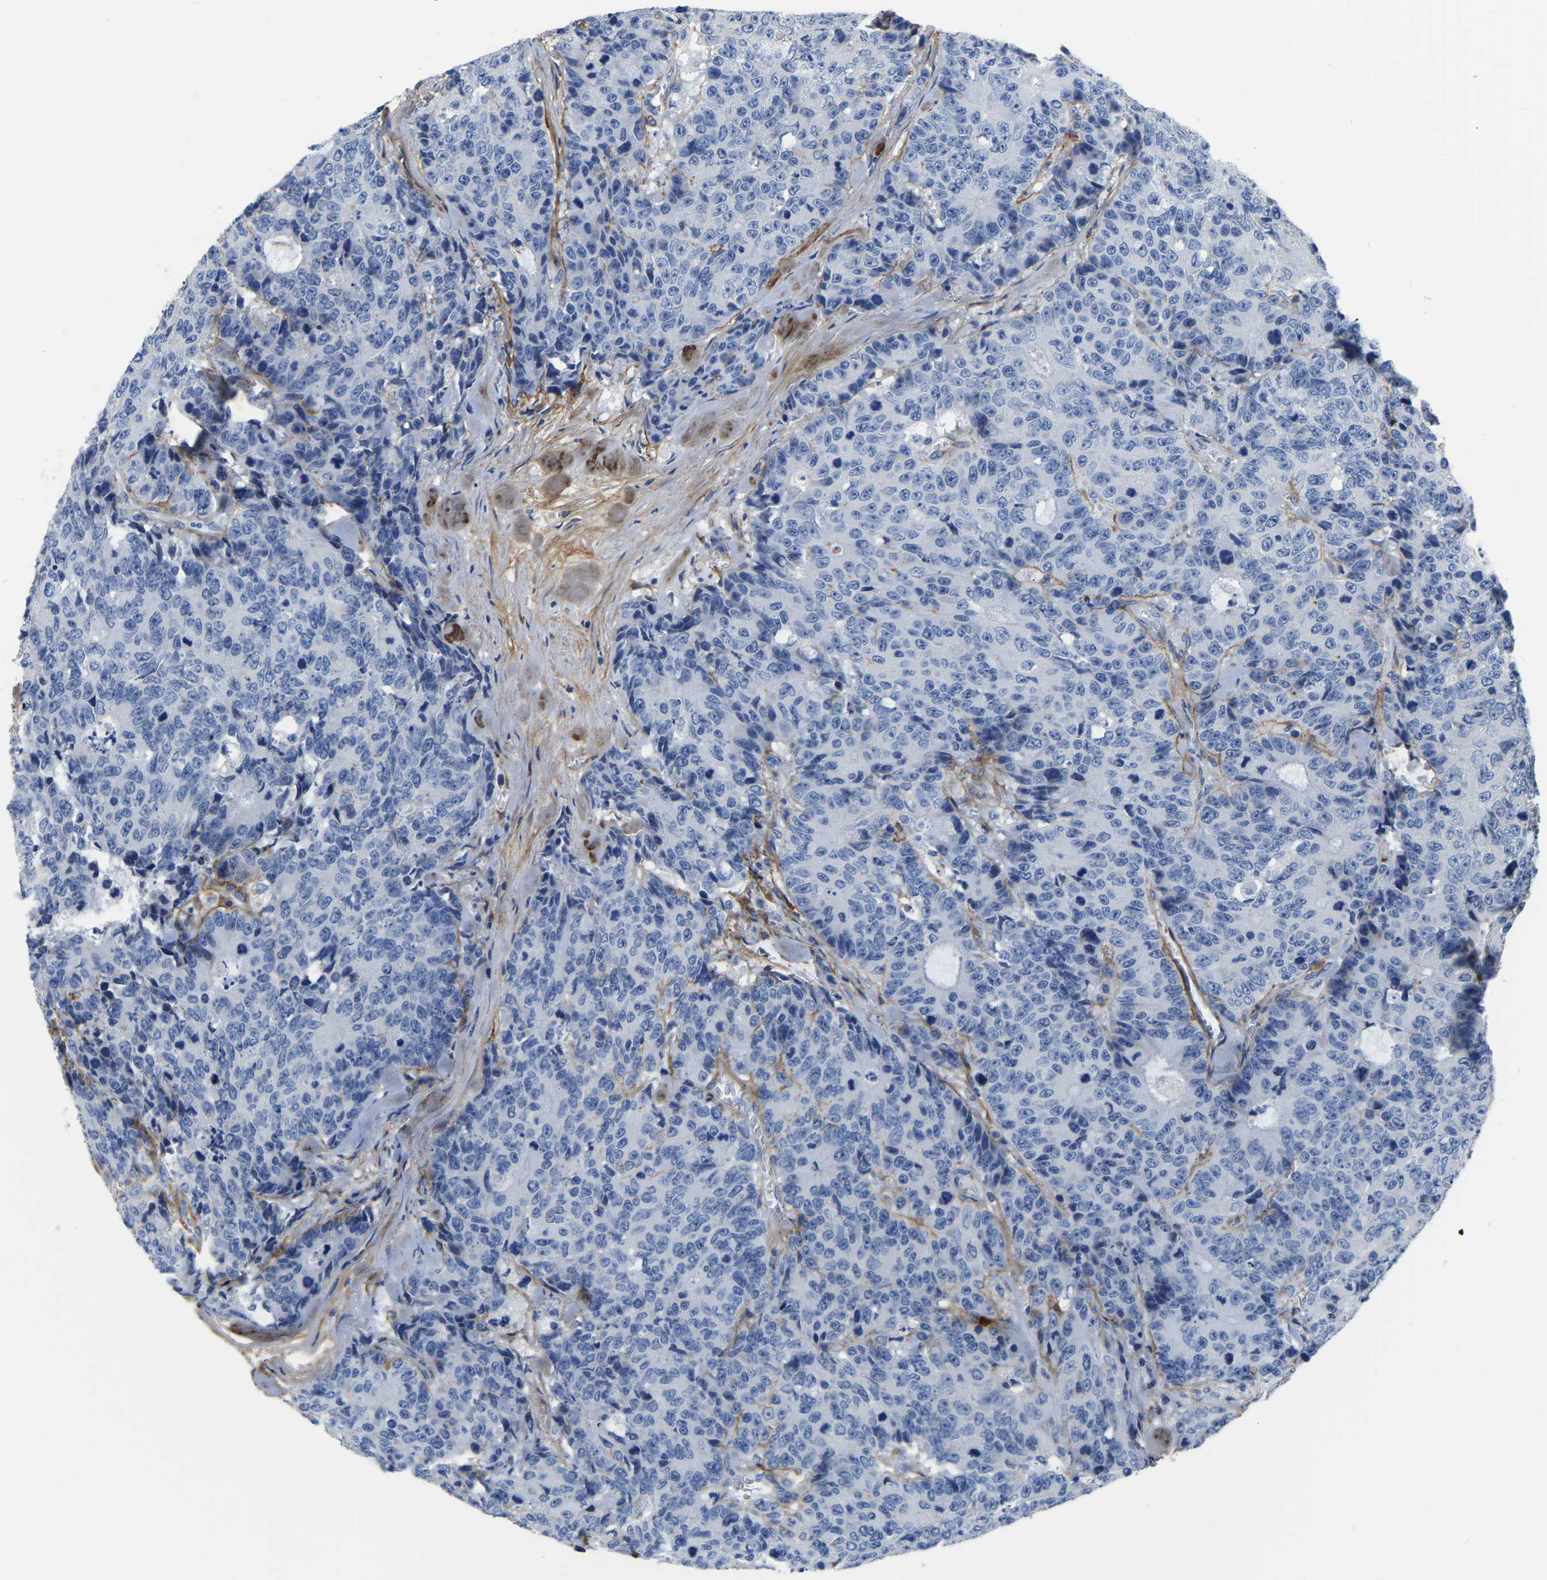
{"staining": {"intensity": "negative", "quantity": "none", "location": "none"}, "tissue": "colorectal cancer", "cell_type": "Tumor cells", "image_type": "cancer", "snomed": [{"axis": "morphology", "description": "Adenocarcinoma, NOS"}, {"axis": "topography", "description": "Colon"}], "caption": "This is an immunohistochemistry photomicrograph of colorectal cancer. There is no staining in tumor cells.", "gene": "COL6A1", "patient": {"sex": "female", "age": 86}}